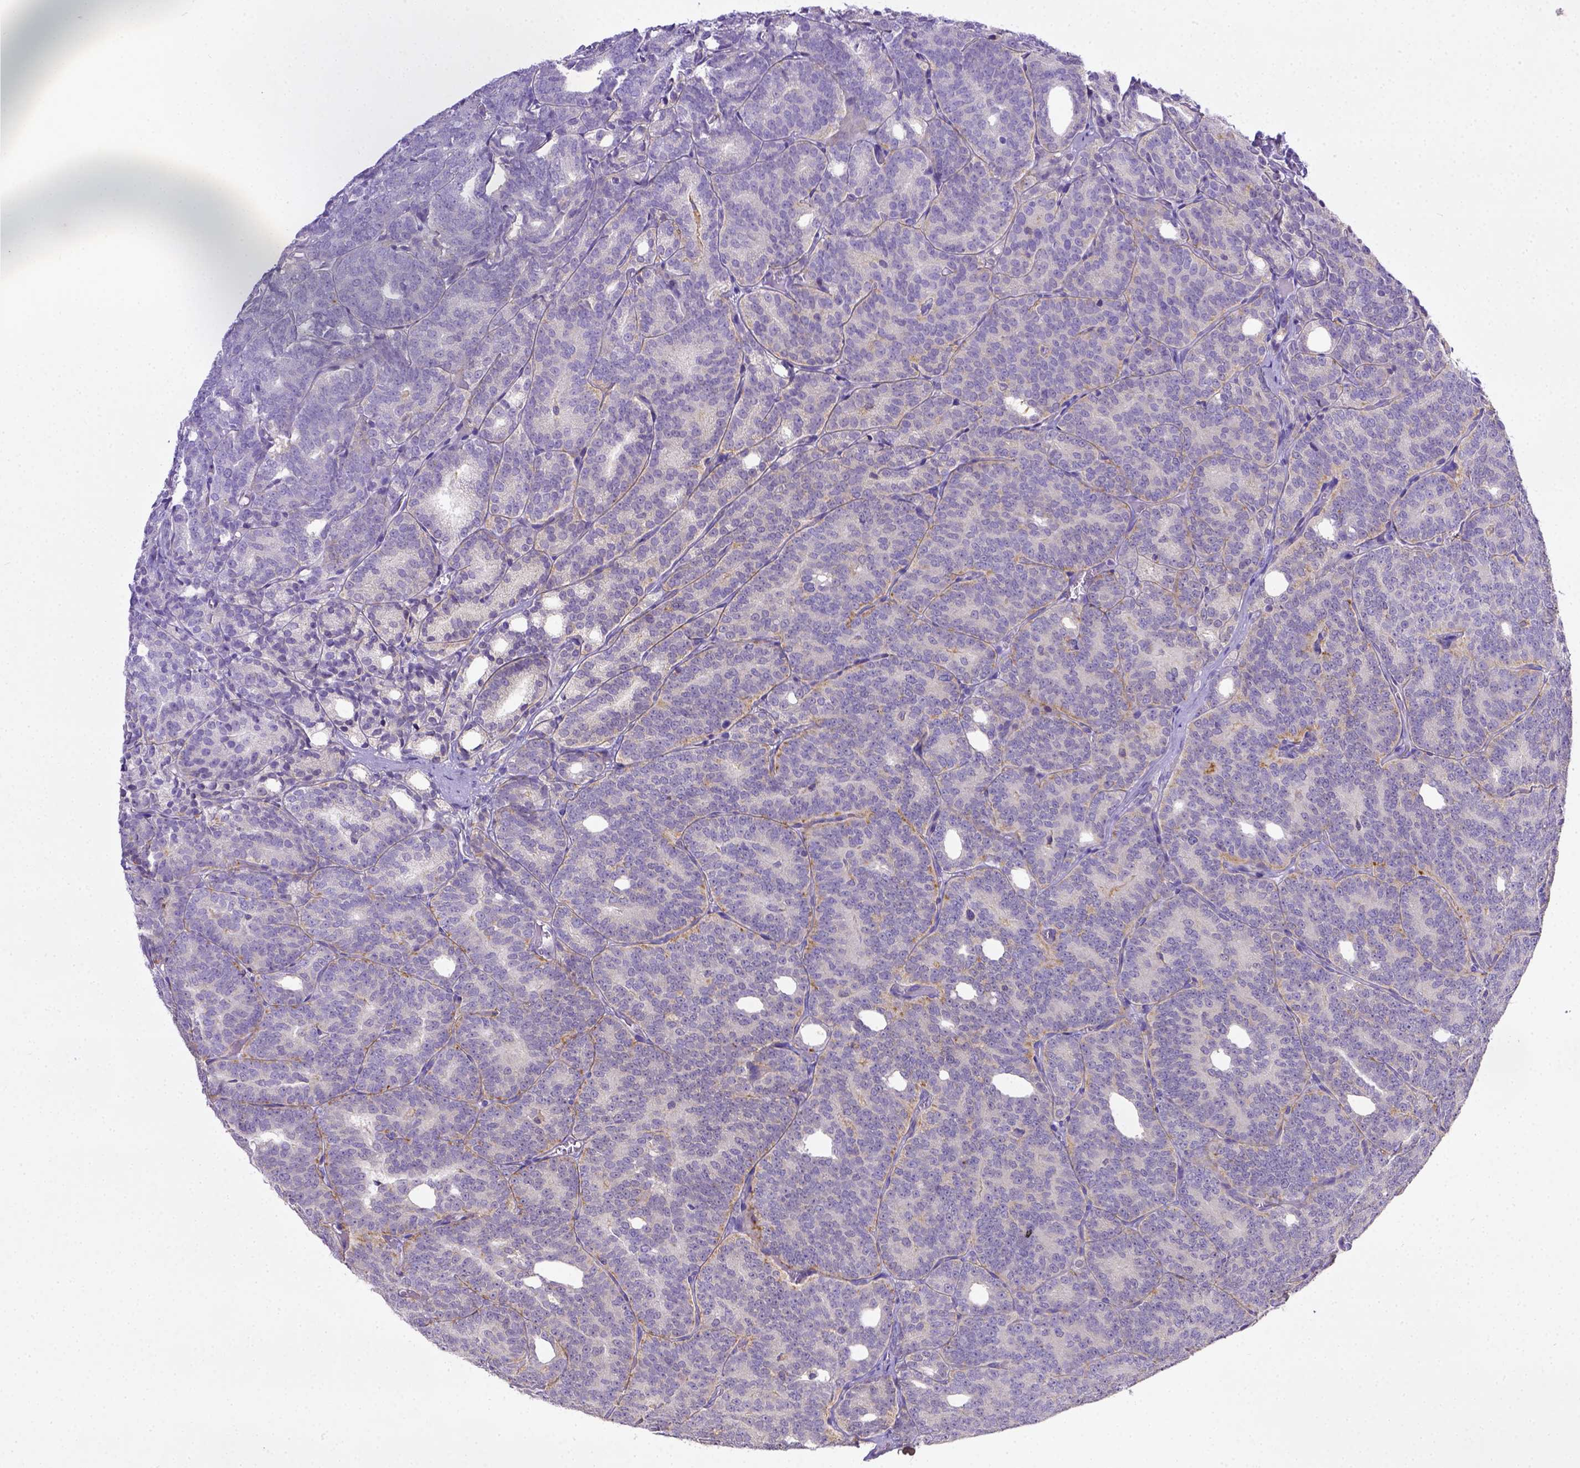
{"staining": {"intensity": "weak", "quantity": "<25%", "location": "cytoplasmic/membranous"}, "tissue": "prostate cancer", "cell_type": "Tumor cells", "image_type": "cancer", "snomed": [{"axis": "morphology", "description": "Adenocarcinoma, High grade"}, {"axis": "topography", "description": "Prostate"}], "caption": "DAB (3,3'-diaminobenzidine) immunohistochemical staining of human adenocarcinoma (high-grade) (prostate) exhibits no significant staining in tumor cells.", "gene": "CD40", "patient": {"sex": "male", "age": 53}}